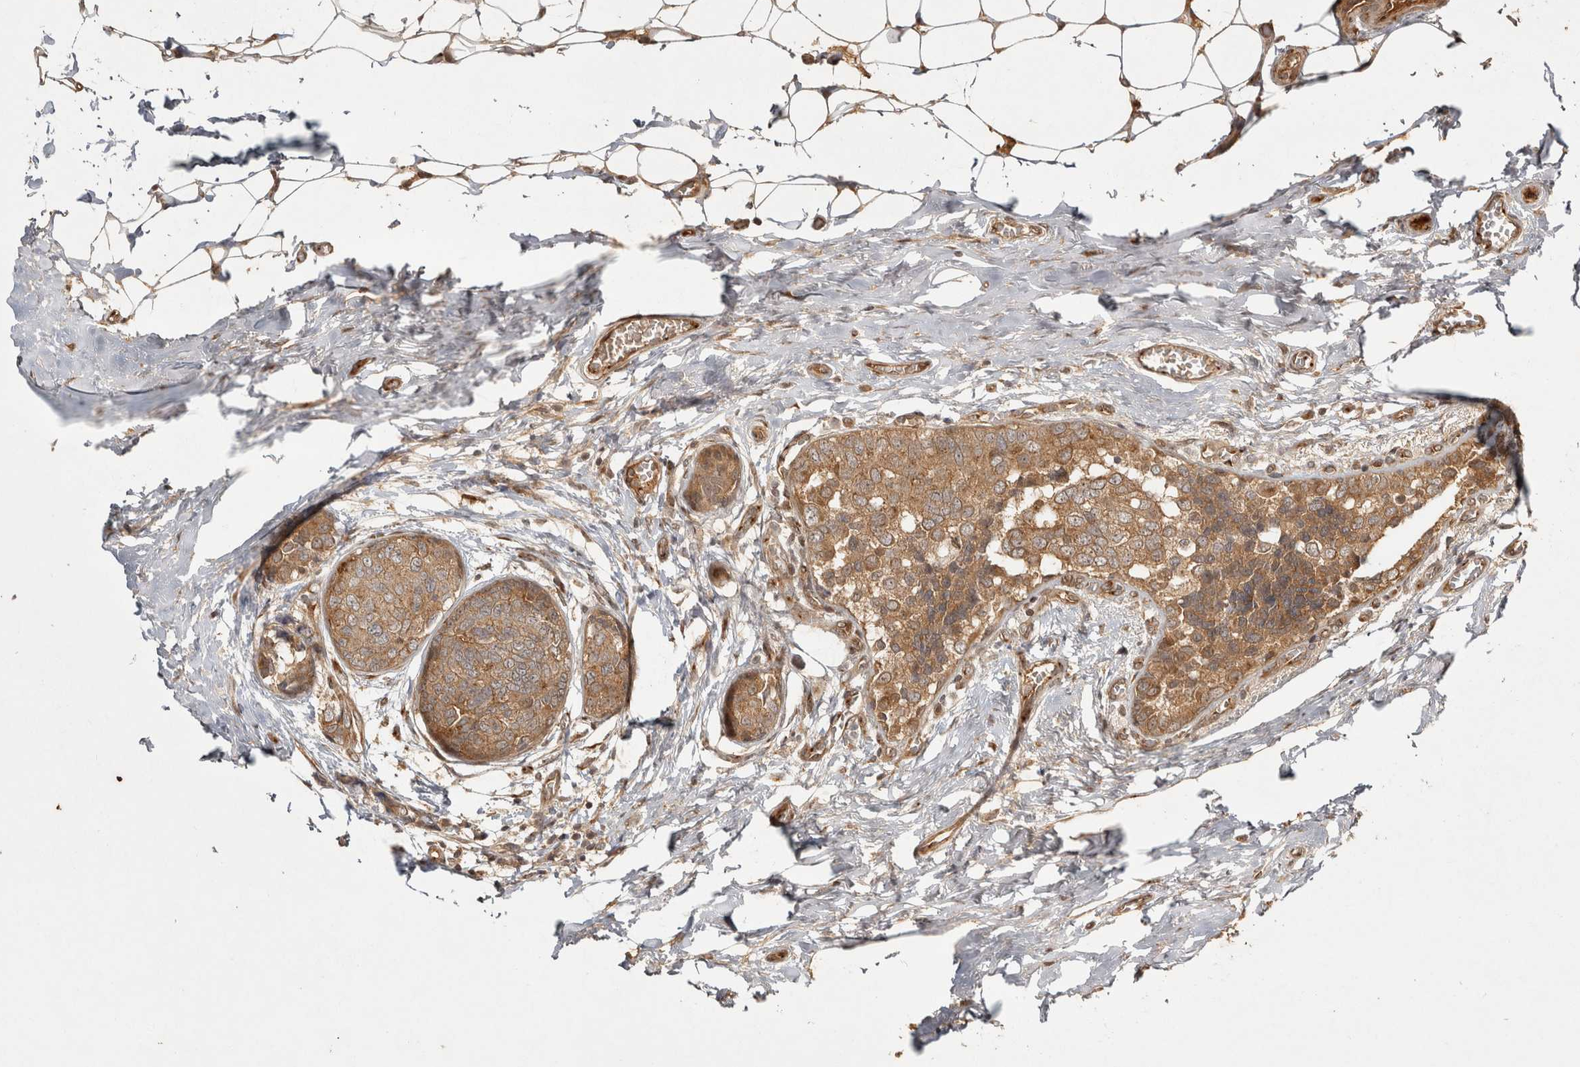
{"staining": {"intensity": "moderate", "quantity": ">75%", "location": "cytoplasmic/membranous"}, "tissue": "breast cancer", "cell_type": "Tumor cells", "image_type": "cancer", "snomed": [{"axis": "morphology", "description": "Normal tissue, NOS"}, {"axis": "morphology", "description": "Duct carcinoma"}, {"axis": "topography", "description": "Breast"}], "caption": "Moderate cytoplasmic/membranous expression for a protein is seen in approximately >75% of tumor cells of breast cancer using immunohistochemistry.", "gene": "CAMSAP2", "patient": {"sex": "female", "age": 43}}